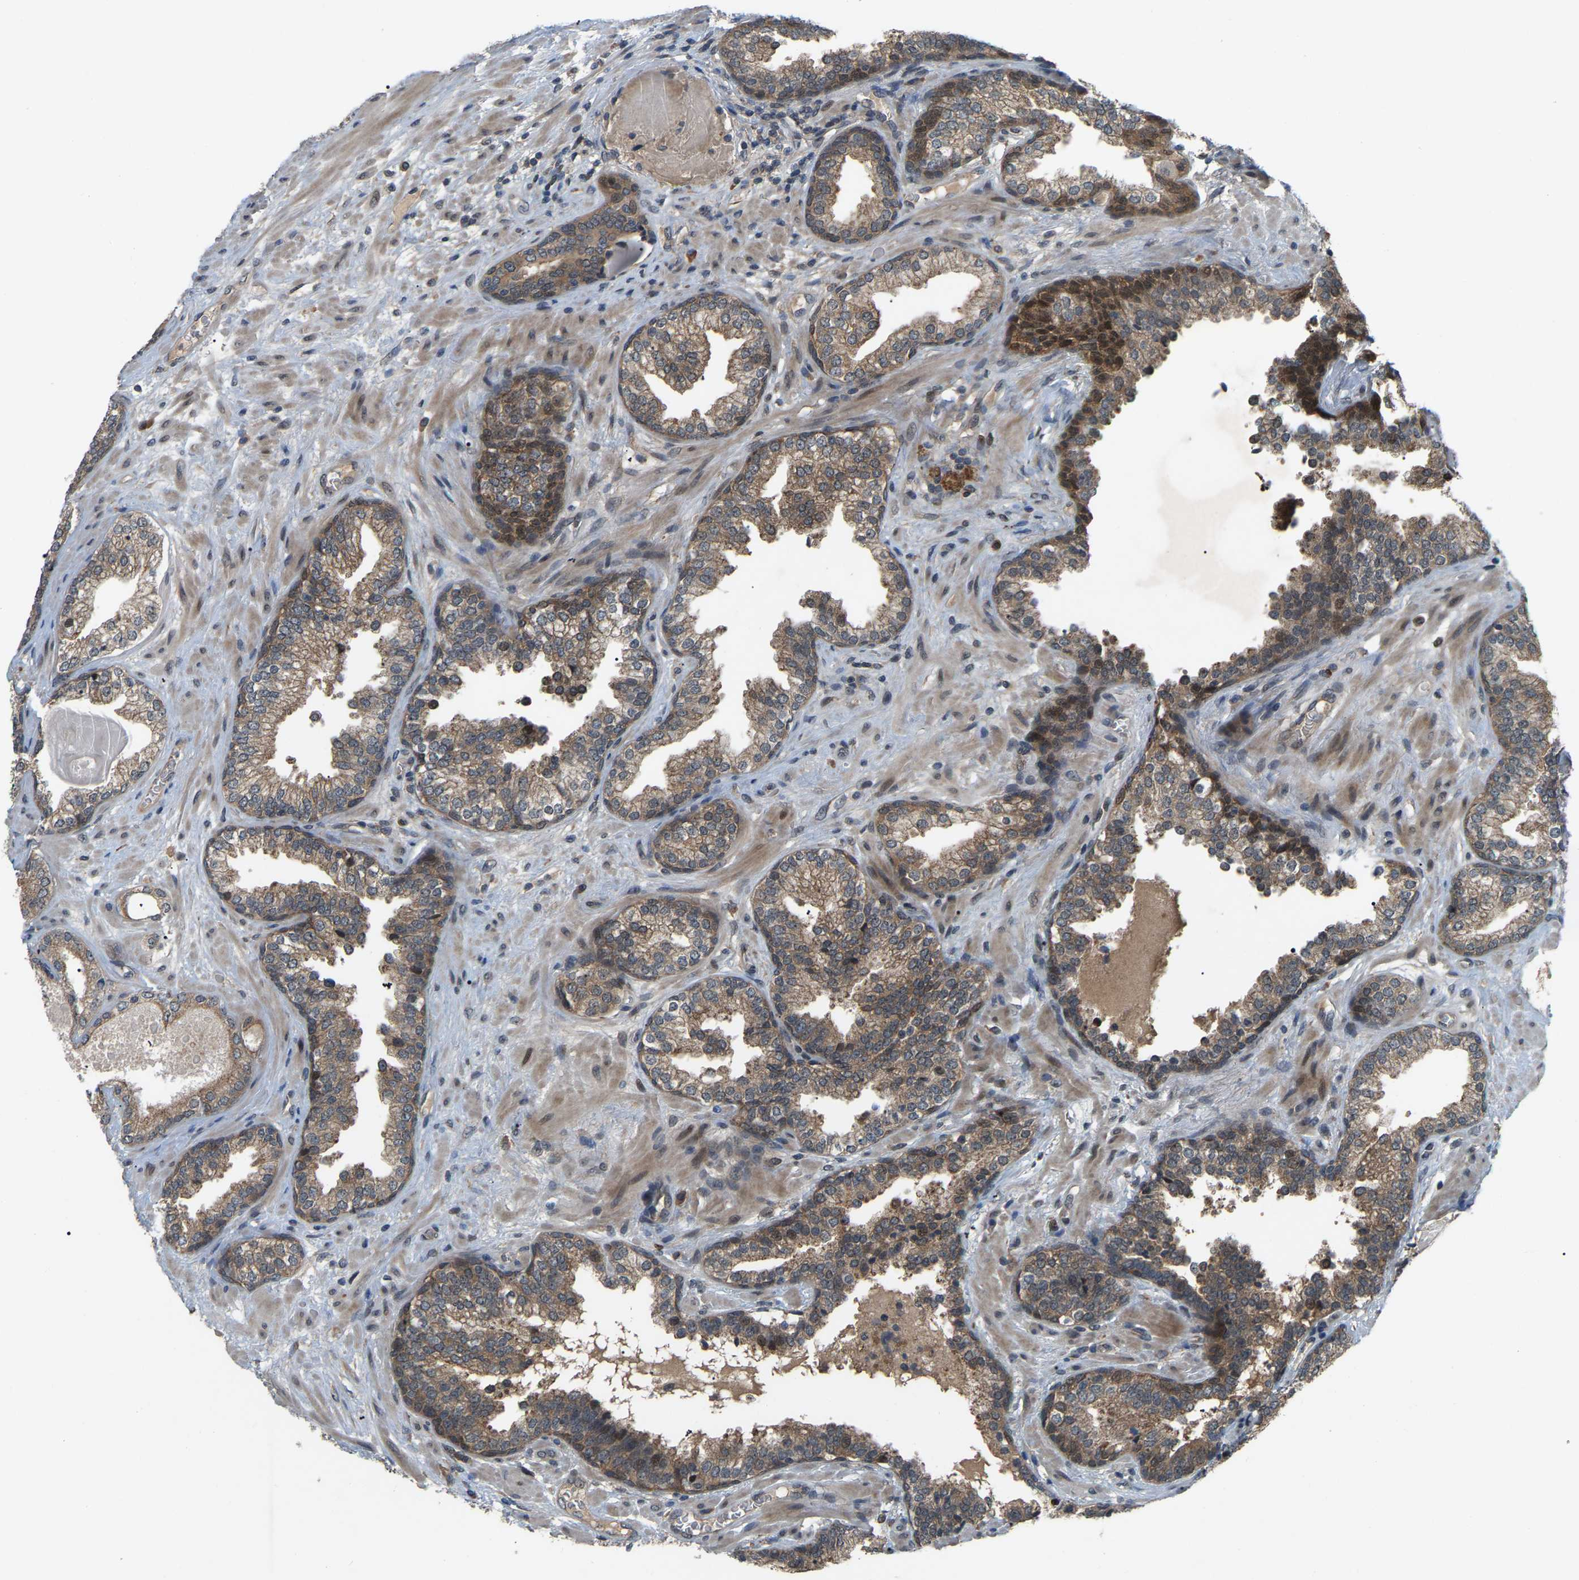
{"staining": {"intensity": "moderate", "quantity": "25%-75%", "location": "cytoplasmic/membranous"}, "tissue": "prostate cancer", "cell_type": "Tumor cells", "image_type": "cancer", "snomed": [{"axis": "morphology", "description": "Adenocarcinoma, Low grade"}, {"axis": "topography", "description": "Prostate"}], "caption": "There is medium levels of moderate cytoplasmic/membranous staining in tumor cells of adenocarcinoma (low-grade) (prostate), as demonstrated by immunohistochemical staining (brown color).", "gene": "CROT", "patient": {"sex": "male", "age": 65}}